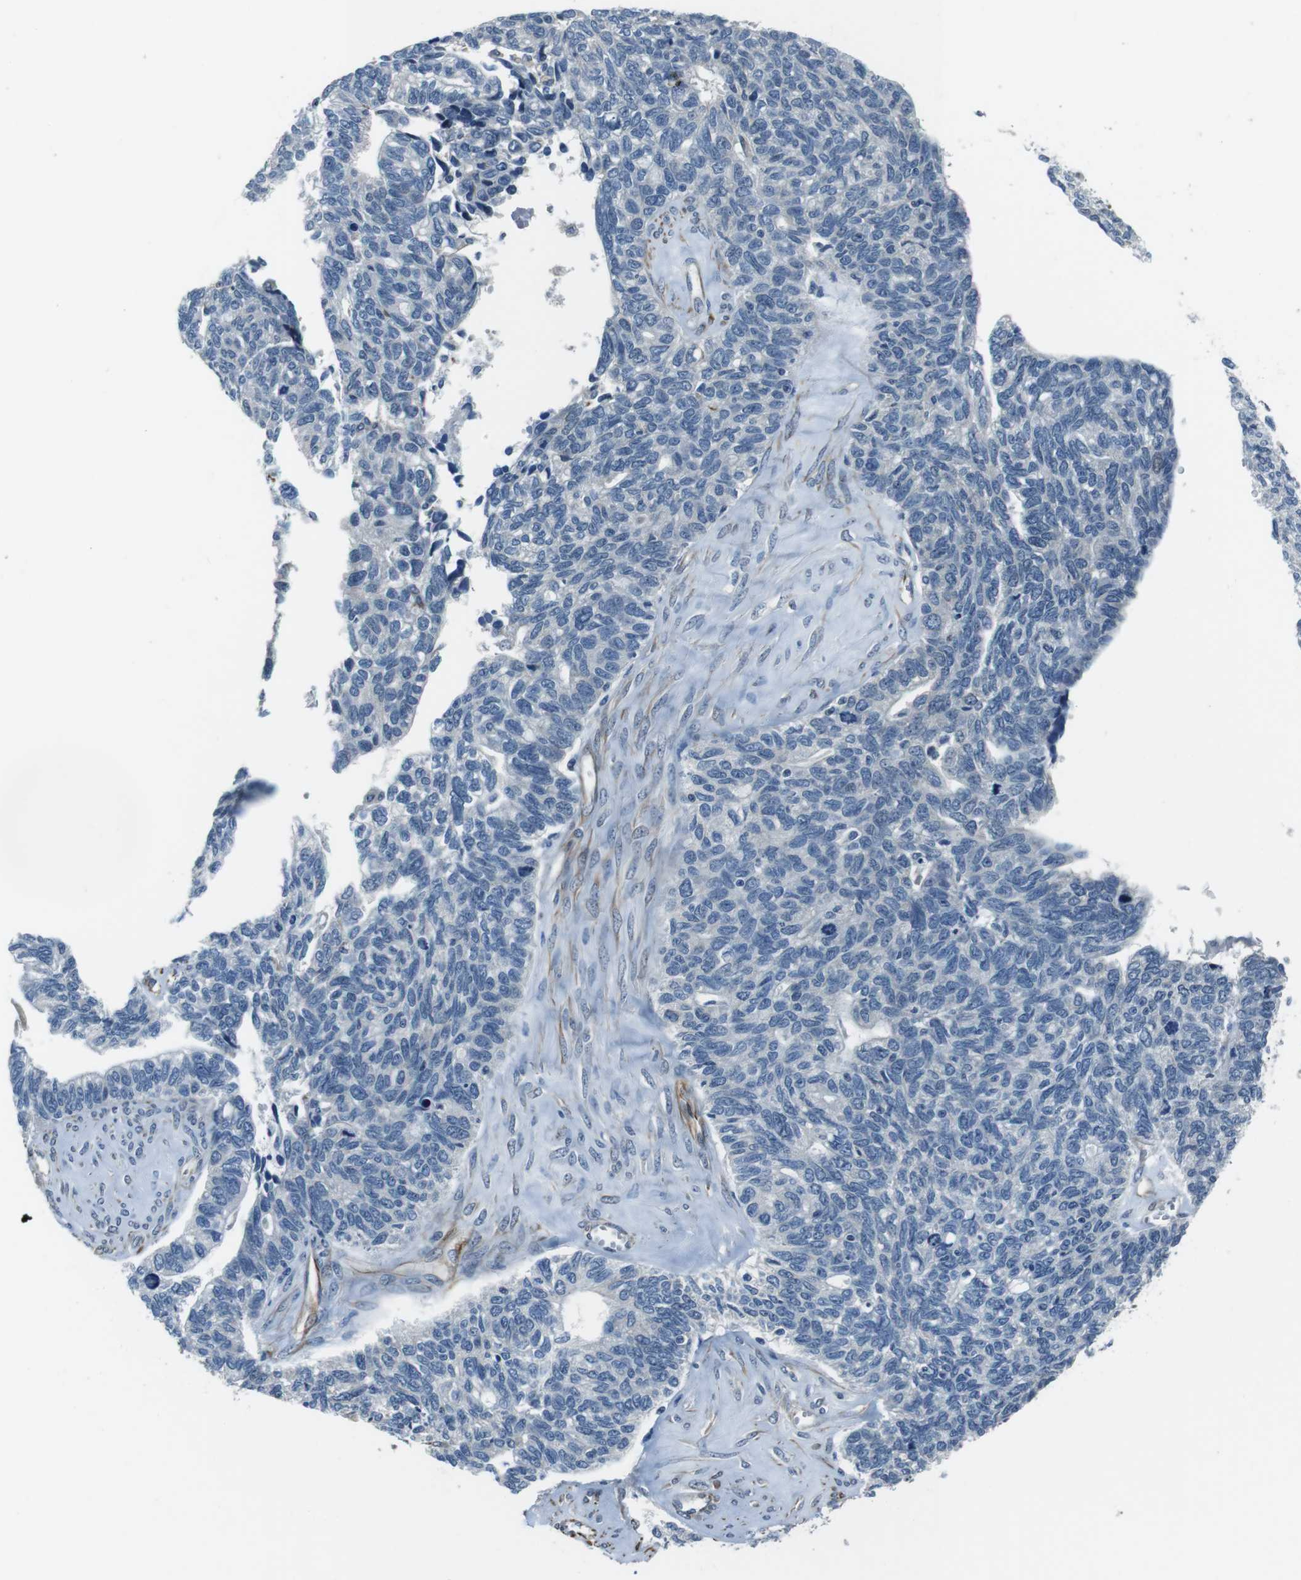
{"staining": {"intensity": "negative", "quantity": "none", "location": "none"}, "tissue": "ovarian cancer", "cell_type": "Tumor cells", "image_type": "cancer", "snomed": [{"axis": "morphology", "description": "Cystadenocarcinoma, serous, NOS"}, {"axis": "topography", "description": "Ovary"}], "caption": "This is a histopathology image of IHC staining of ovarian cancer, which shows no expression in tumor cells. (Immunohistochemistry (ihc), brightfield microscopy, high magnification).", "gene": "LRRC49", "patient": {"sex": "female", "age": 79}}